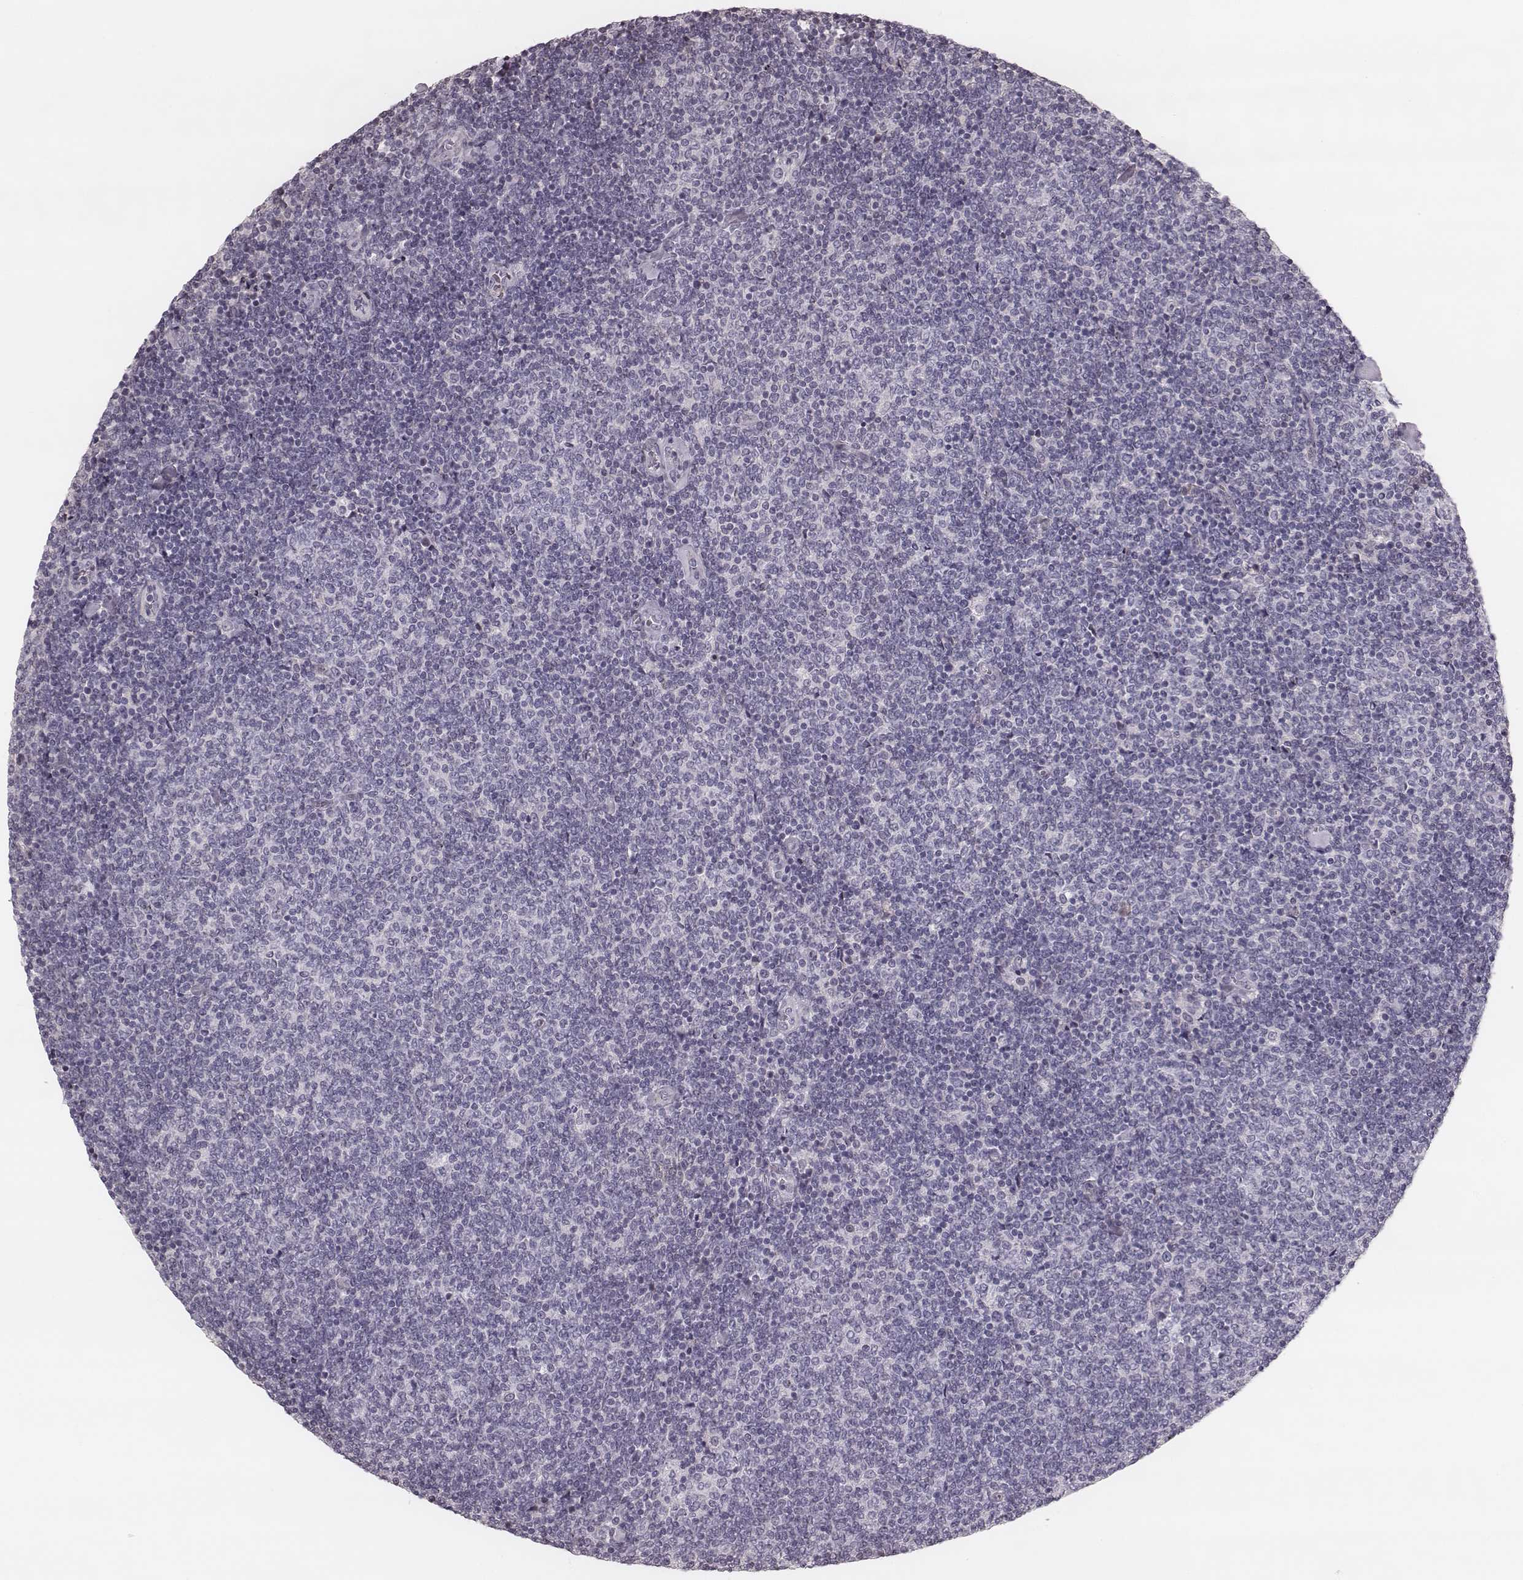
{"staining": {"intensity": "negative", "quantity": "none", "location": "none"}, "tissue": "lymphoma", "cell_type": "Tumor cells", "image_type": "cancer", "snomed": [{"axis": "morphology", "description": "Malignant lymphoma, non-Hodgkin's type, Low grade"}, {"axis": "topography", "description": "Lymph node"}], "caption": "Low-grade malignant lymphoma, non-Hodgkin's type was stained to show a protein in brown. There is no significant expression in tumor cells.", "gene": "S100Z", "patient": {"sex": "male", "age": 52}}